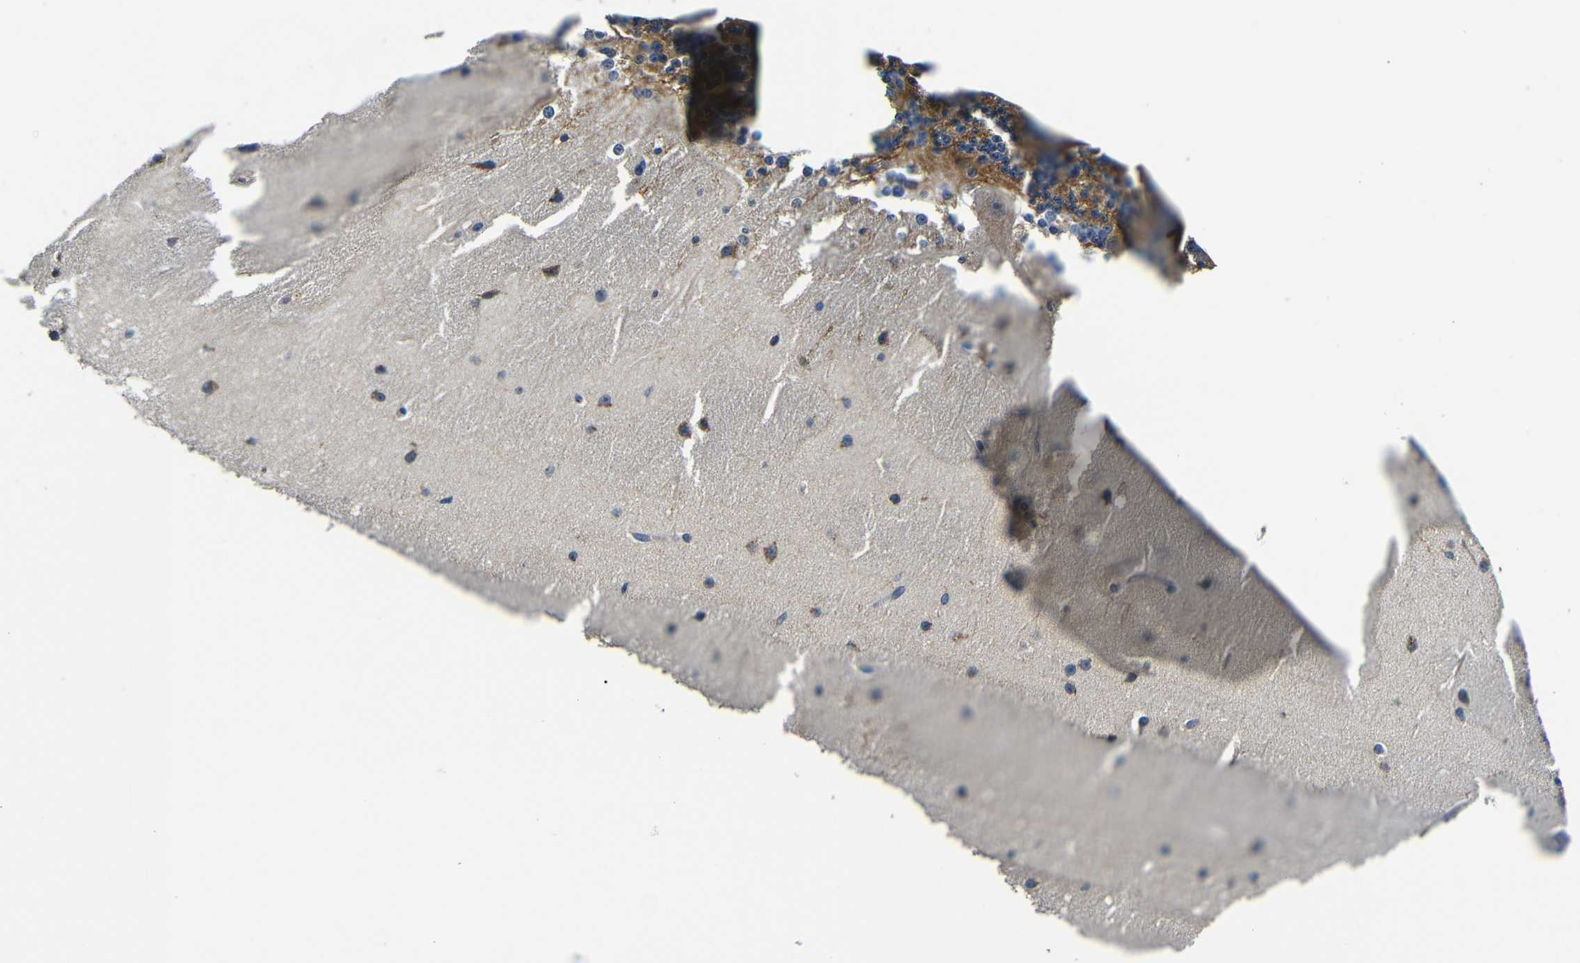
{"staining": {"intensity": "moderate", "quantity": ">75%", "location": "cytoplasmic/membranous"}, "tissue": "cerebellum", "cell_type": "Cells in granular layer", "image_type": "normal", "snomed": [{"axis": "morphology", "description": "Normal tissue, NOS"}, {"axis": "topography", "description": "Cerebellum"}], "caption": "Cerebellum stained with DAB IHC exhibits medium levels of moderate cytoplasmic/membranous staining in about >75% of cells in granular layer.", "gene": "FKBP14", "patient": {"sex": "female", "age": 19}}